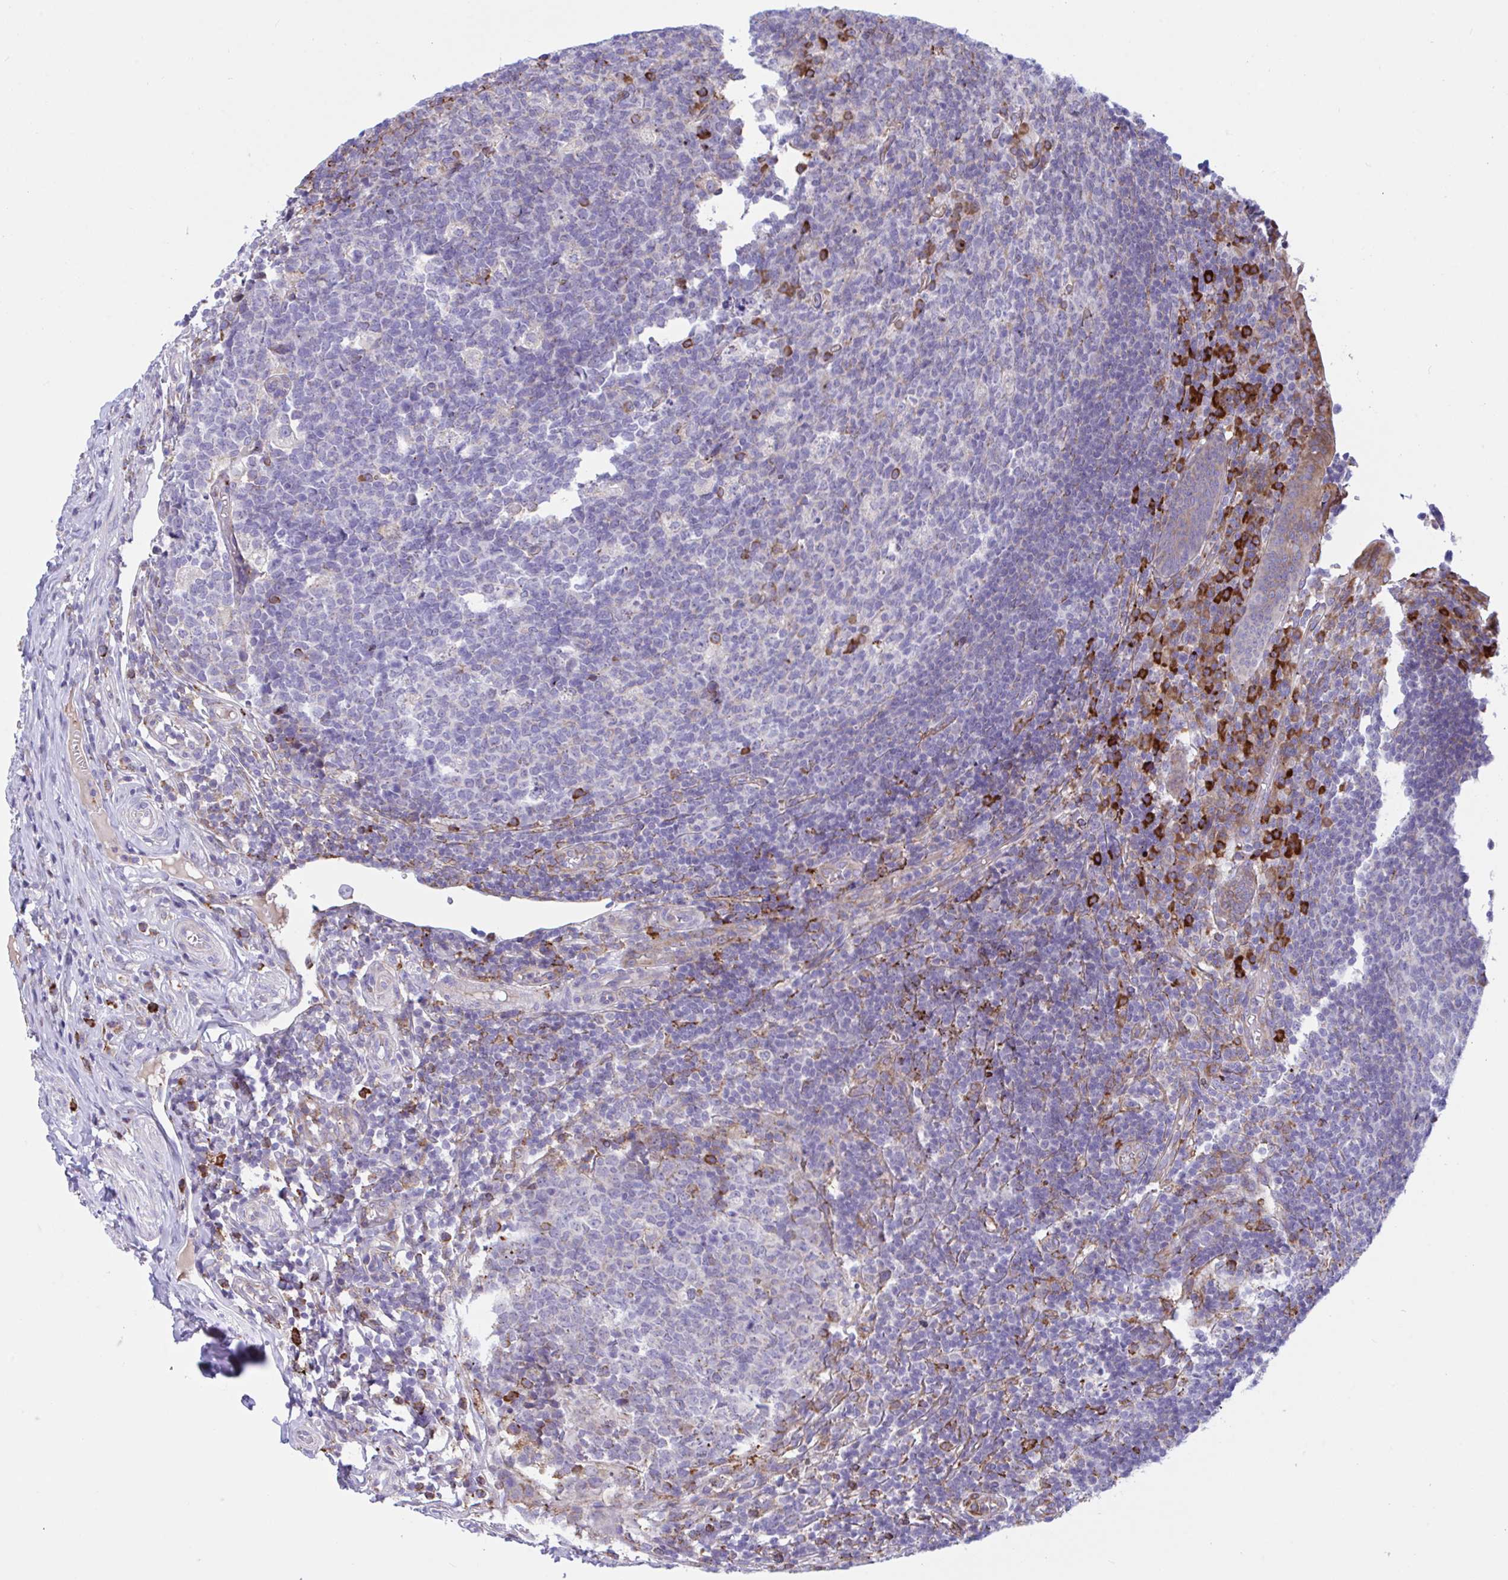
{"staining": {"intensity": "moderate", "quantity": "25%-75%", "location": "cytoplasmic/membranous"}, "tissue": "appendix", "cell_type": "Glandular cells", "image_type": "normal", "snomed": [{"axis": "morphology", "description": "Normal tissue, NOS"}, {"axis": "topography", "description": "Appendix"}], "caption": "An immunohistochemistry photomicrograph of unremarkable tissue is shown. Protein staining in brown labels moderate cytoplasmic/membranous positivity in appendix within glandular cells. (IHC, brightfield microscopy, high magnification).", "gene": "PEAK3", "patient": {"sex": "male", "age": 18}}